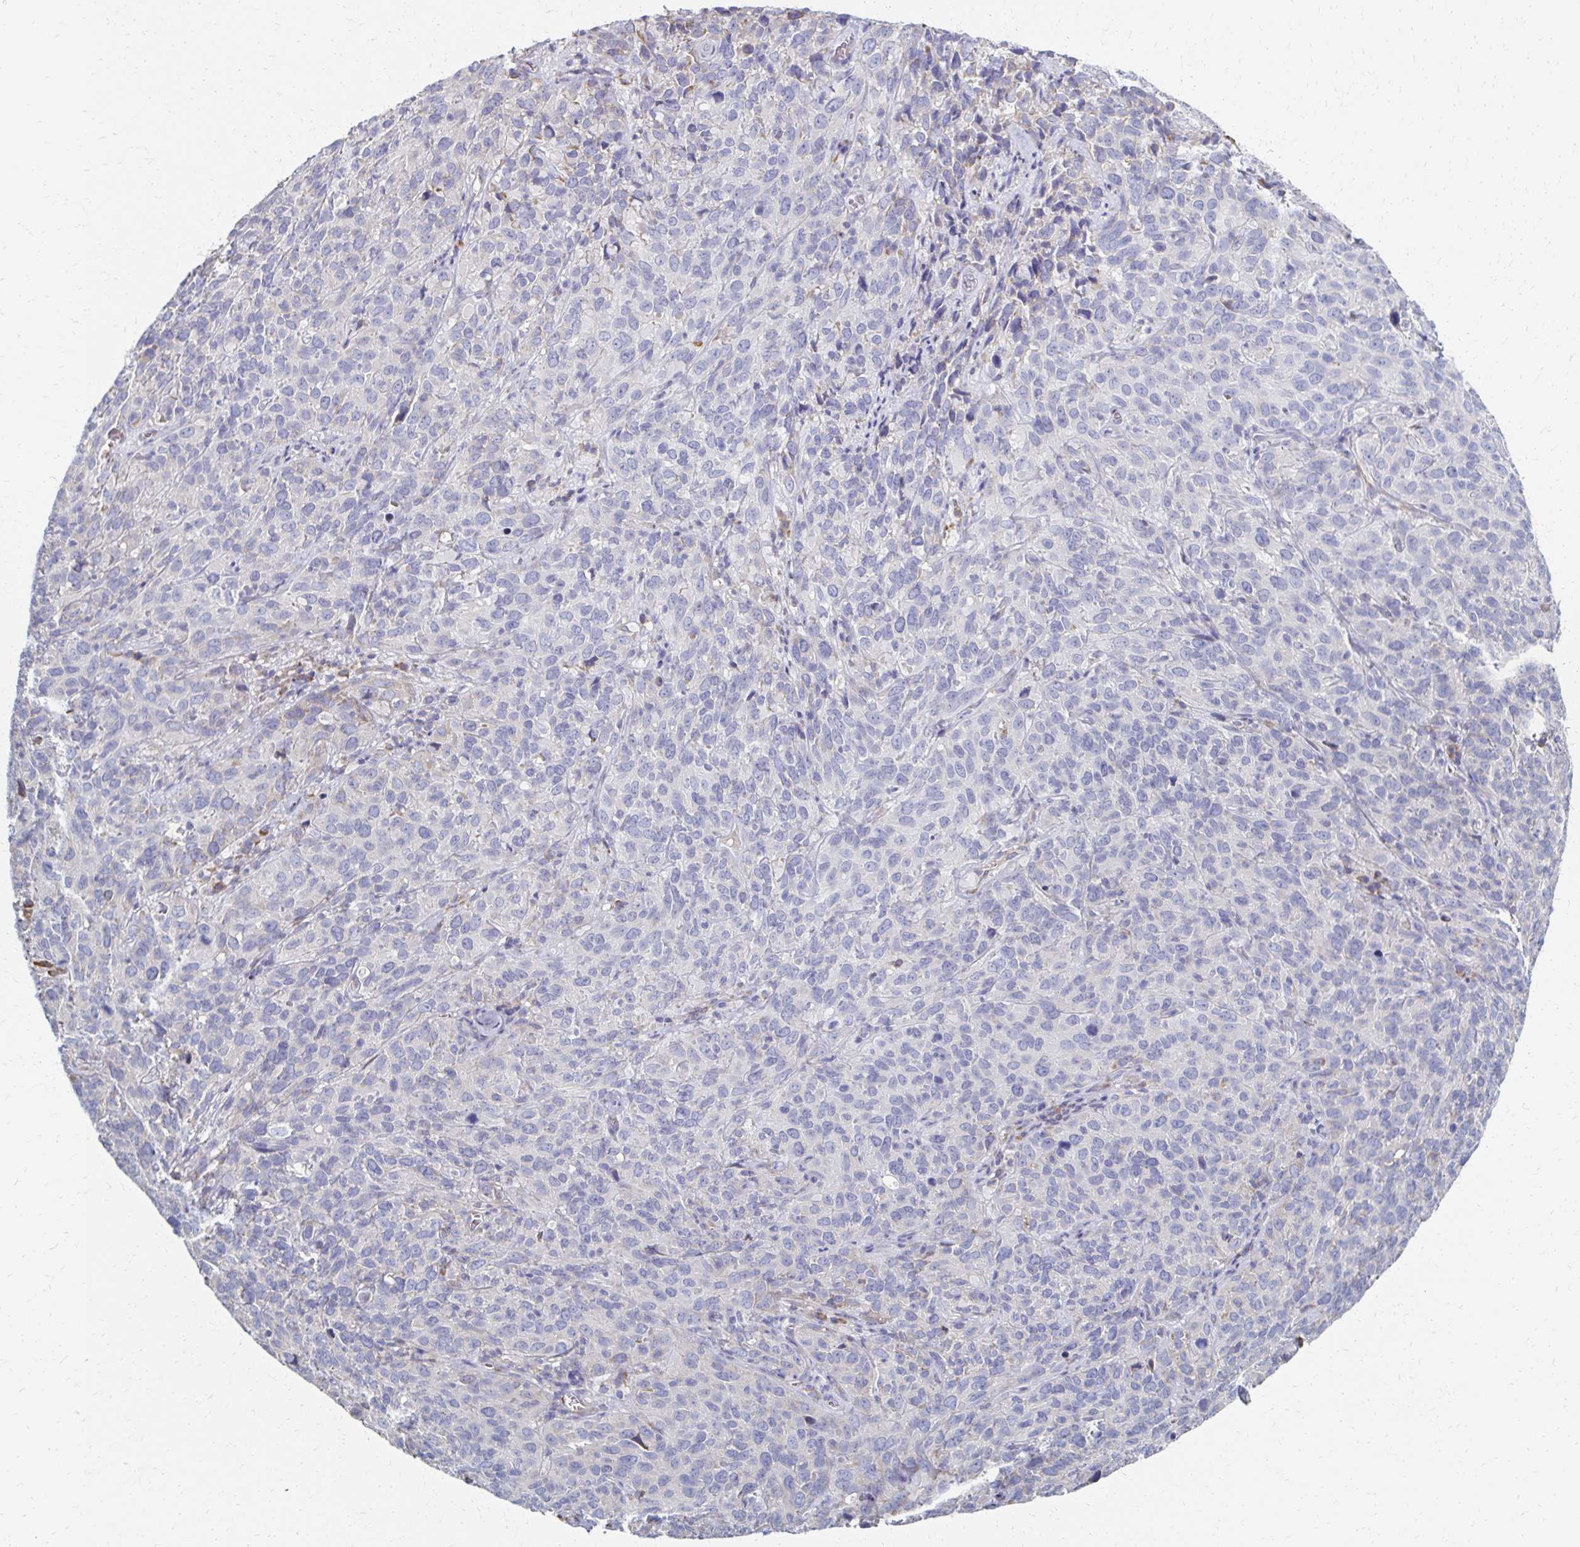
{"staining": {"intensity": "negative", "quantity": "none", "location": "none"}, "tissue": "cervical cancer", "cell_type": "Tumor cells", "image_type": "cancer", "snomed": [{"axis": "morphology", "description": "Squamous cell carcinoma, NOS"}, {"axis": "topography", "description": "Cervix"}], "caption": "Human cervical cancer (squamous cell carcinoma) stained for a protein using immunohistochemistry (IHC) displays no positivity in tumor cells.", "gene": "ATP1A3", "patient": {"sex": "female", "age": 51}}